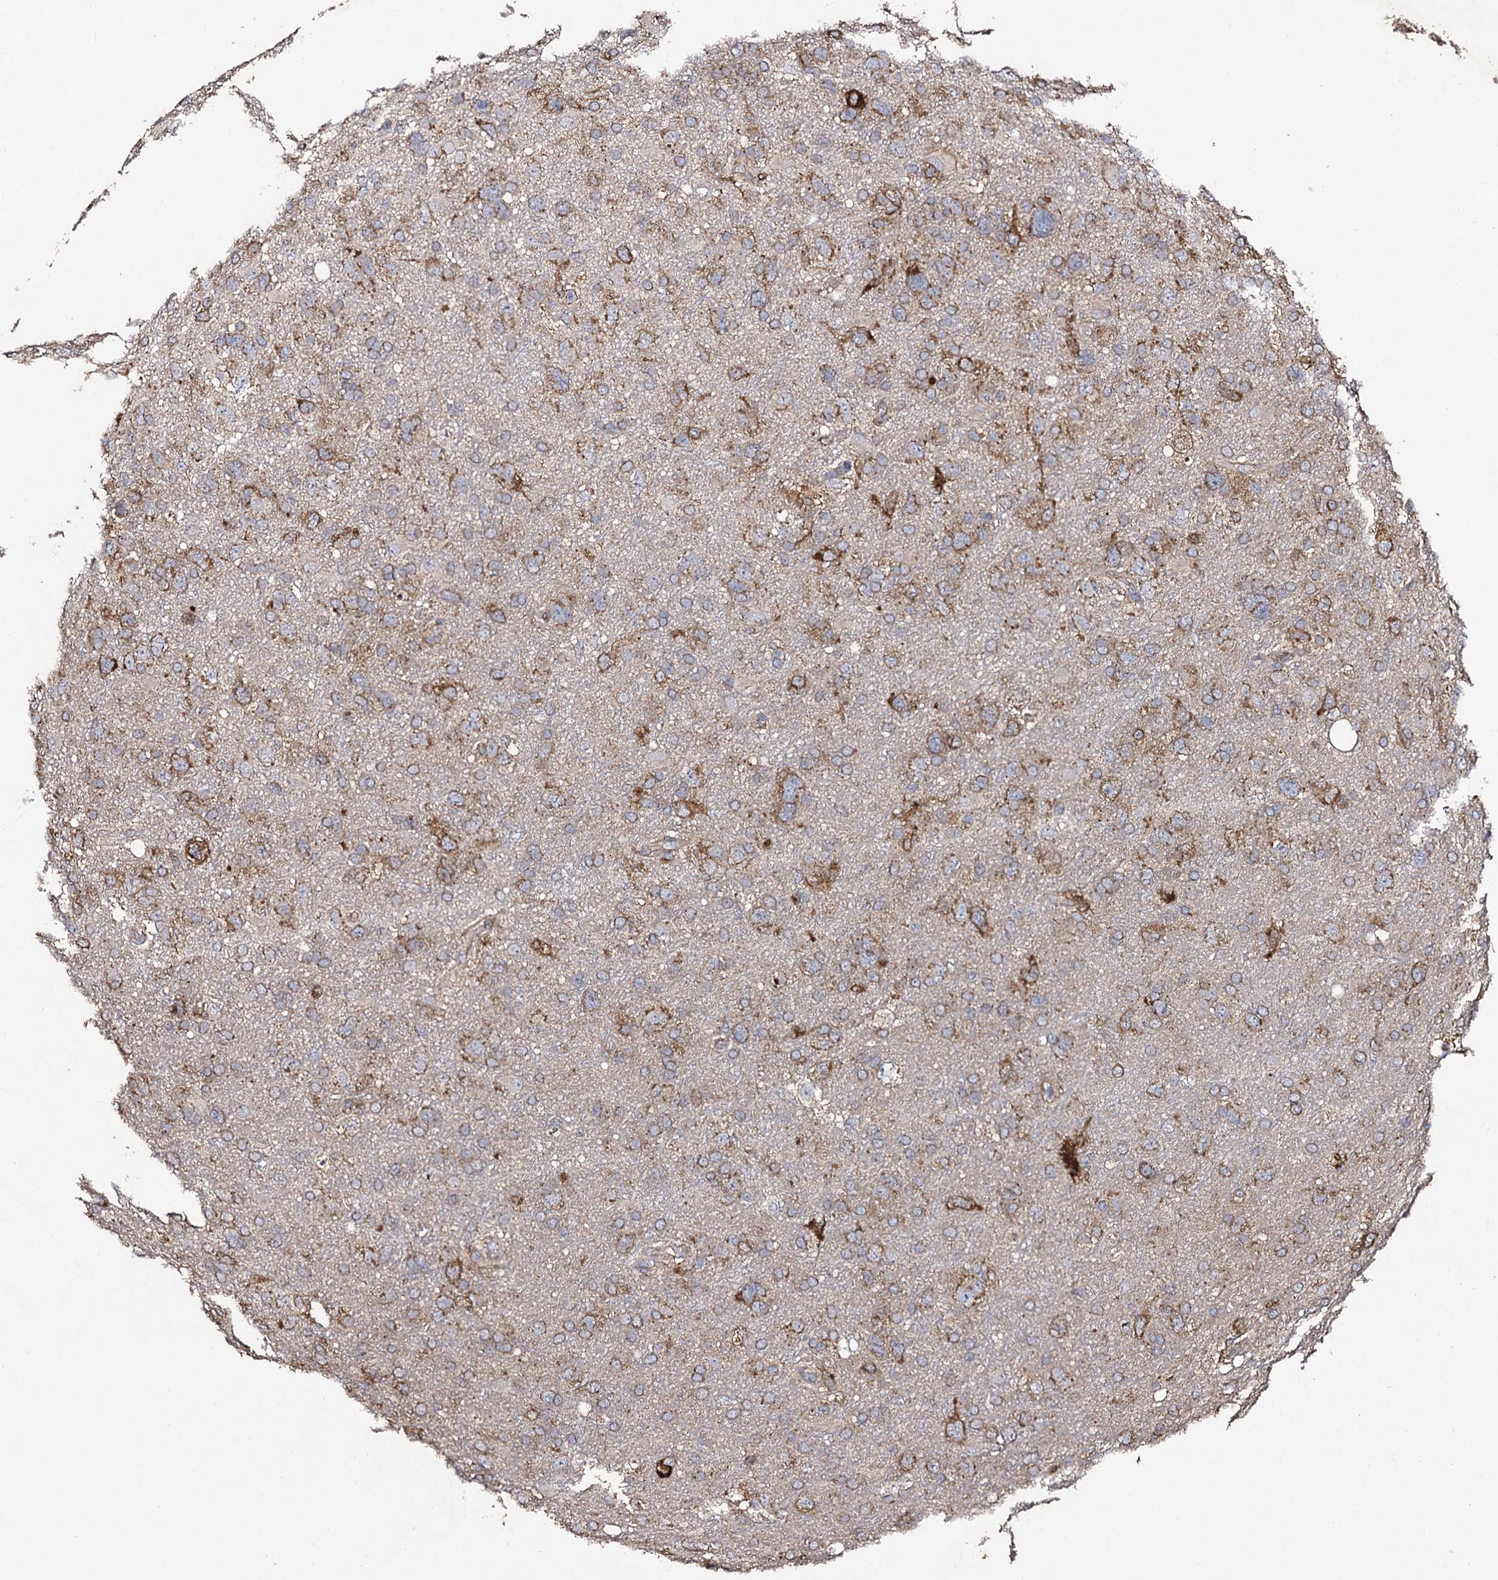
{"staining": {"intensity": "moderate", "quantity": "25%-75%", "location": "cytoplasmic/membranous"}, "tissue": "glioma", "cell_type": "Tumor cells", "image_type": "cancer", "snomed": [{"axis": "morphology", "description": "Glioma, malignant, High grade"}, {"axis": "topography", "description": "Brain"}], "caption": "Protein expression analysis of human malignant high-grade glioma reveals moderate cytoplasmic/membranous expression in about 25%-75% of tumor cells.", "gene": "PPTC7", "patient": {"sex": "male", "age": 61}}